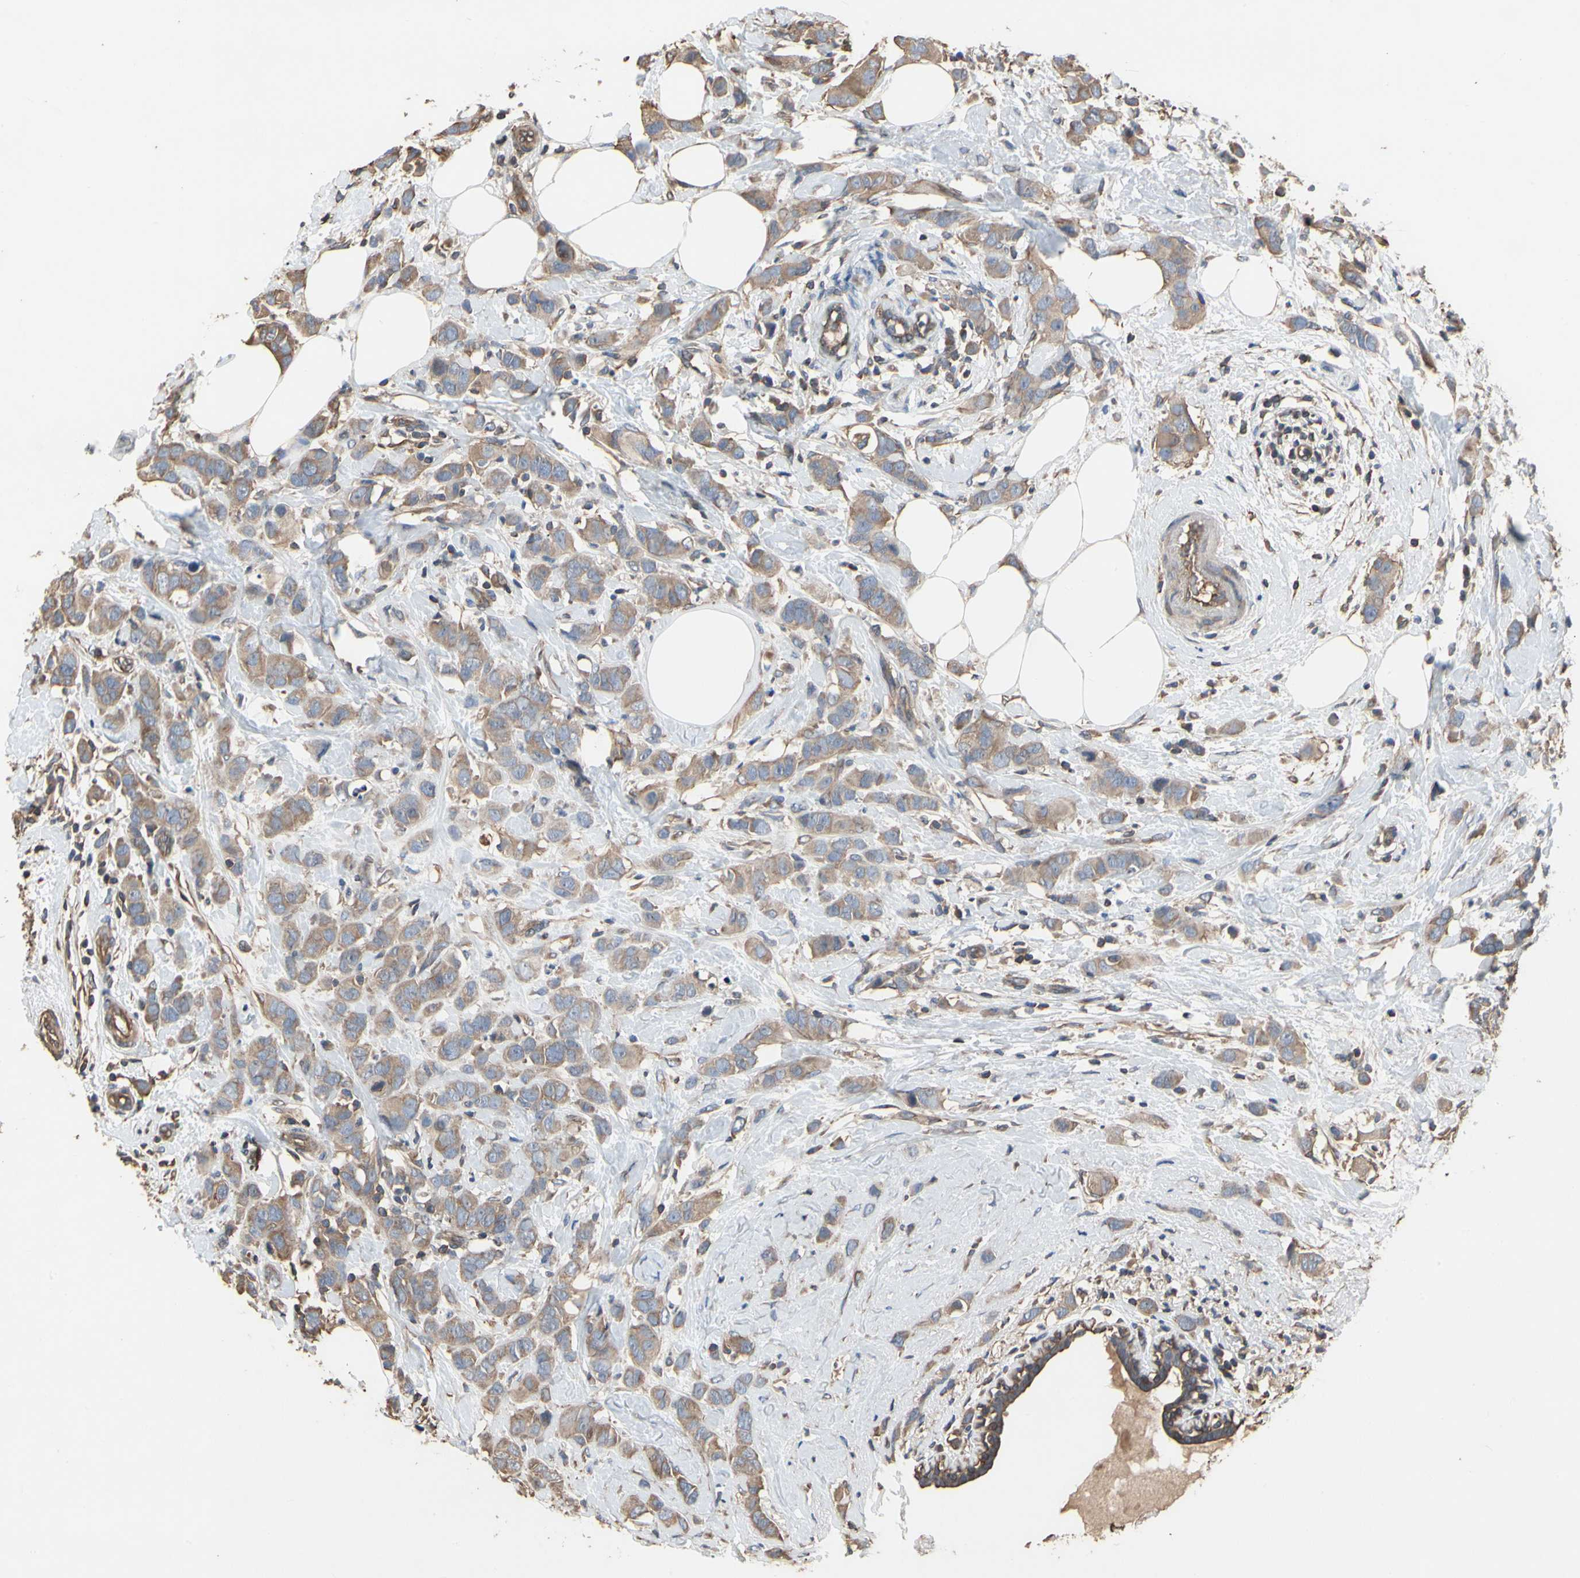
{"staining": {"intensity": "moderate", "quantity": ">75%", "location": "cytoplasmic/membranous"}, "tissue": "breast cancer", "cell_type": "Tumor cells", "image_type": "cancer", "snomed": [{"axis": "morphology", "description": "Normal tissue, NOS"}, {"axis": "morphology", "description": "Duct carcinoma"}, {"axis": "topography", "description": "Breast"}], "caption": "Immunohistochemical staining of human breast cancer (intraductal carcinoma) reveals medium levels of moderate cytoplasmic/membranous protein expression in about >75% of tumor cells.", "gene": "PDZK1", "patient": {"sex": "female", "age": 50}}